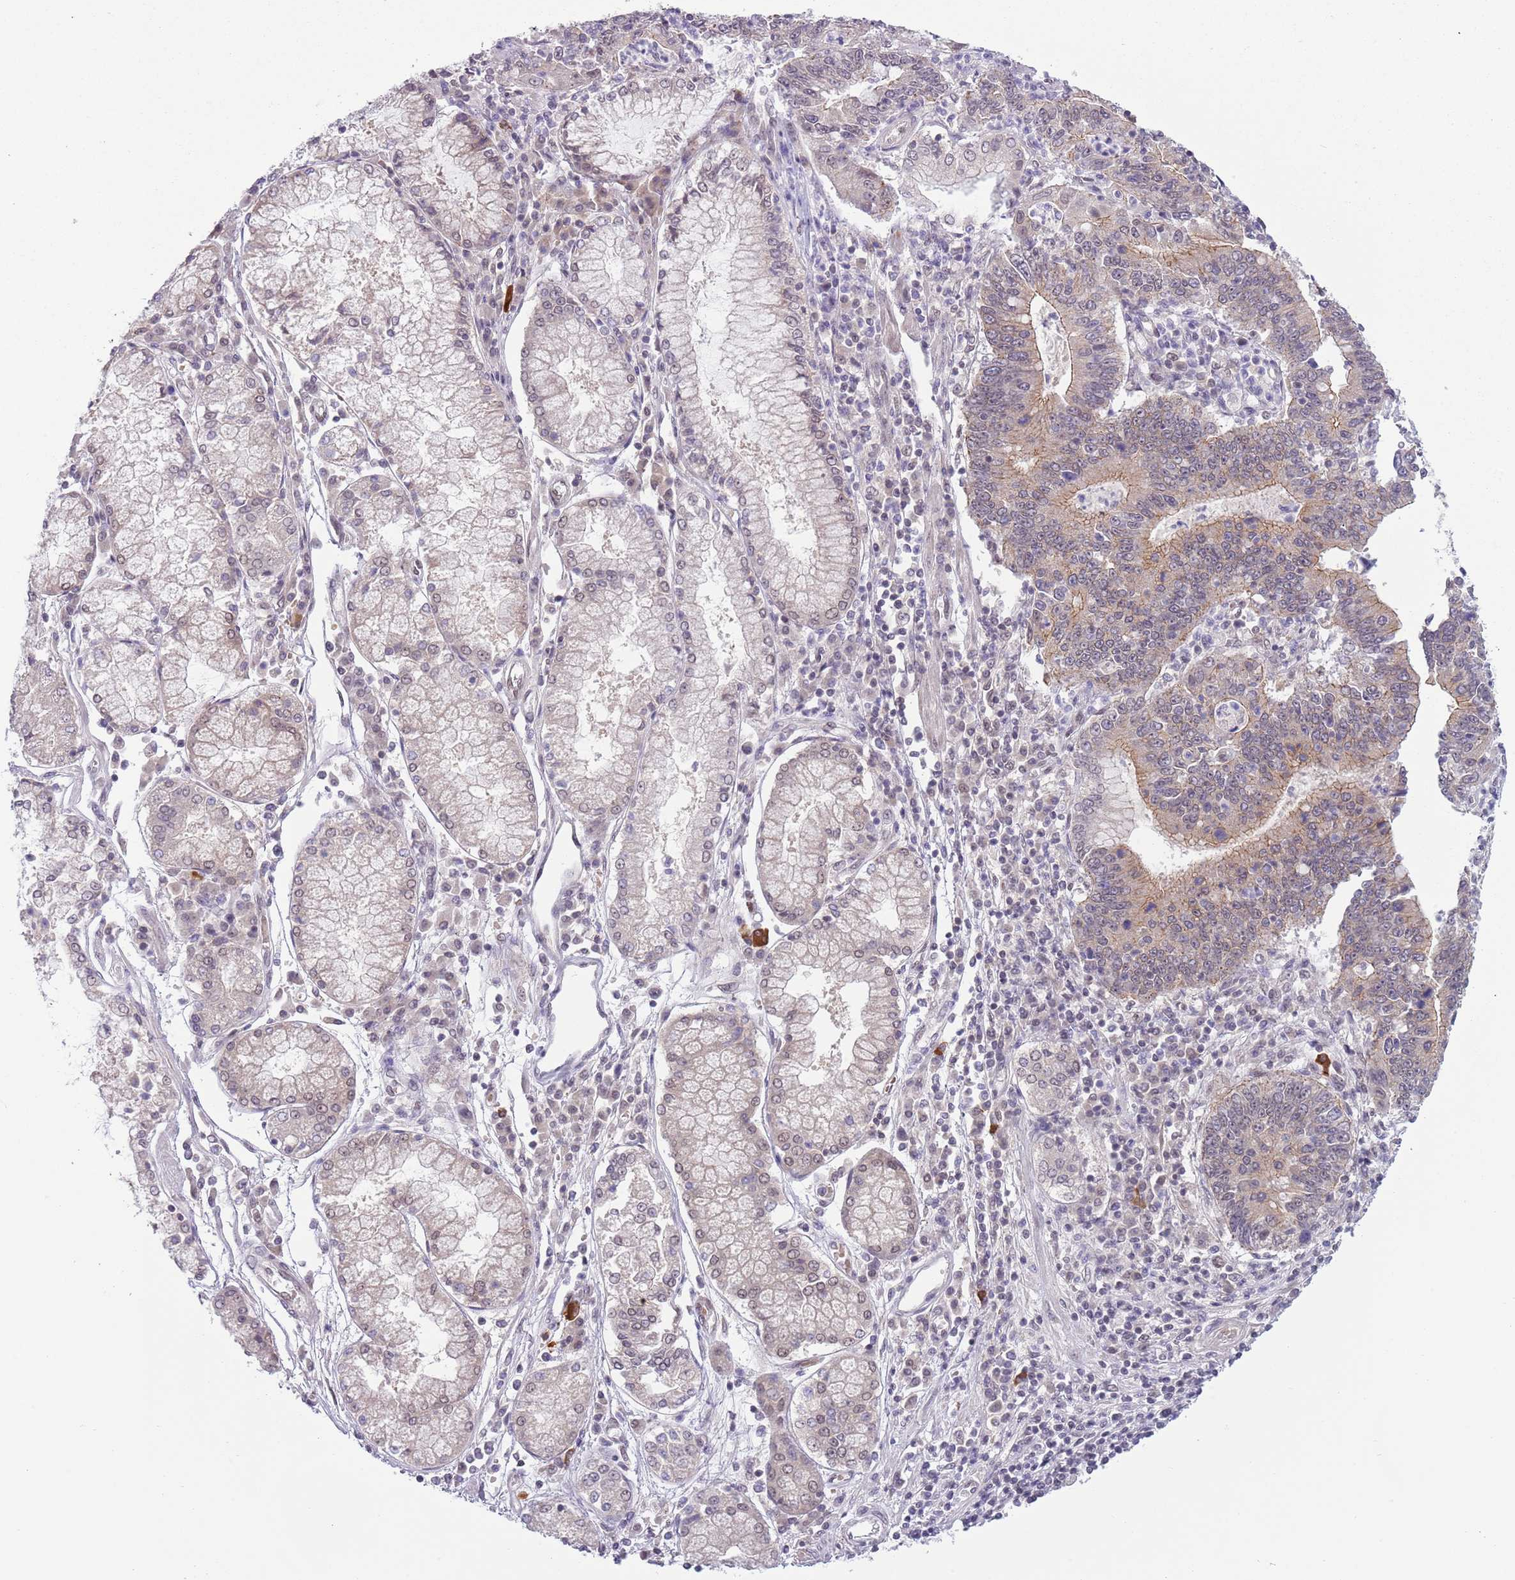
{"staining": {"intensity": "weak", "quantity": "25%-75%", "location": "cytoplasmic/membranous"}, "tissue": "stomach cancer", "cell_type": "Tumor cells", "image_type": "cancer", "snomed": [{"axis": "morphology", "description": "Adenocarcinoma, NOS"}, {"axis": "topography", "description": "Stomach"}], "caption": "Brown immunohistochemical staining in human stomach cancer exhibits weak cytoplasmic/membranous positivity in approximately 25%-75% of tumor cells. (IHC, brightfield microscopy, high magnification).", "gene": "TM2D1", "patient": {"sex": "male", "age": 59}}